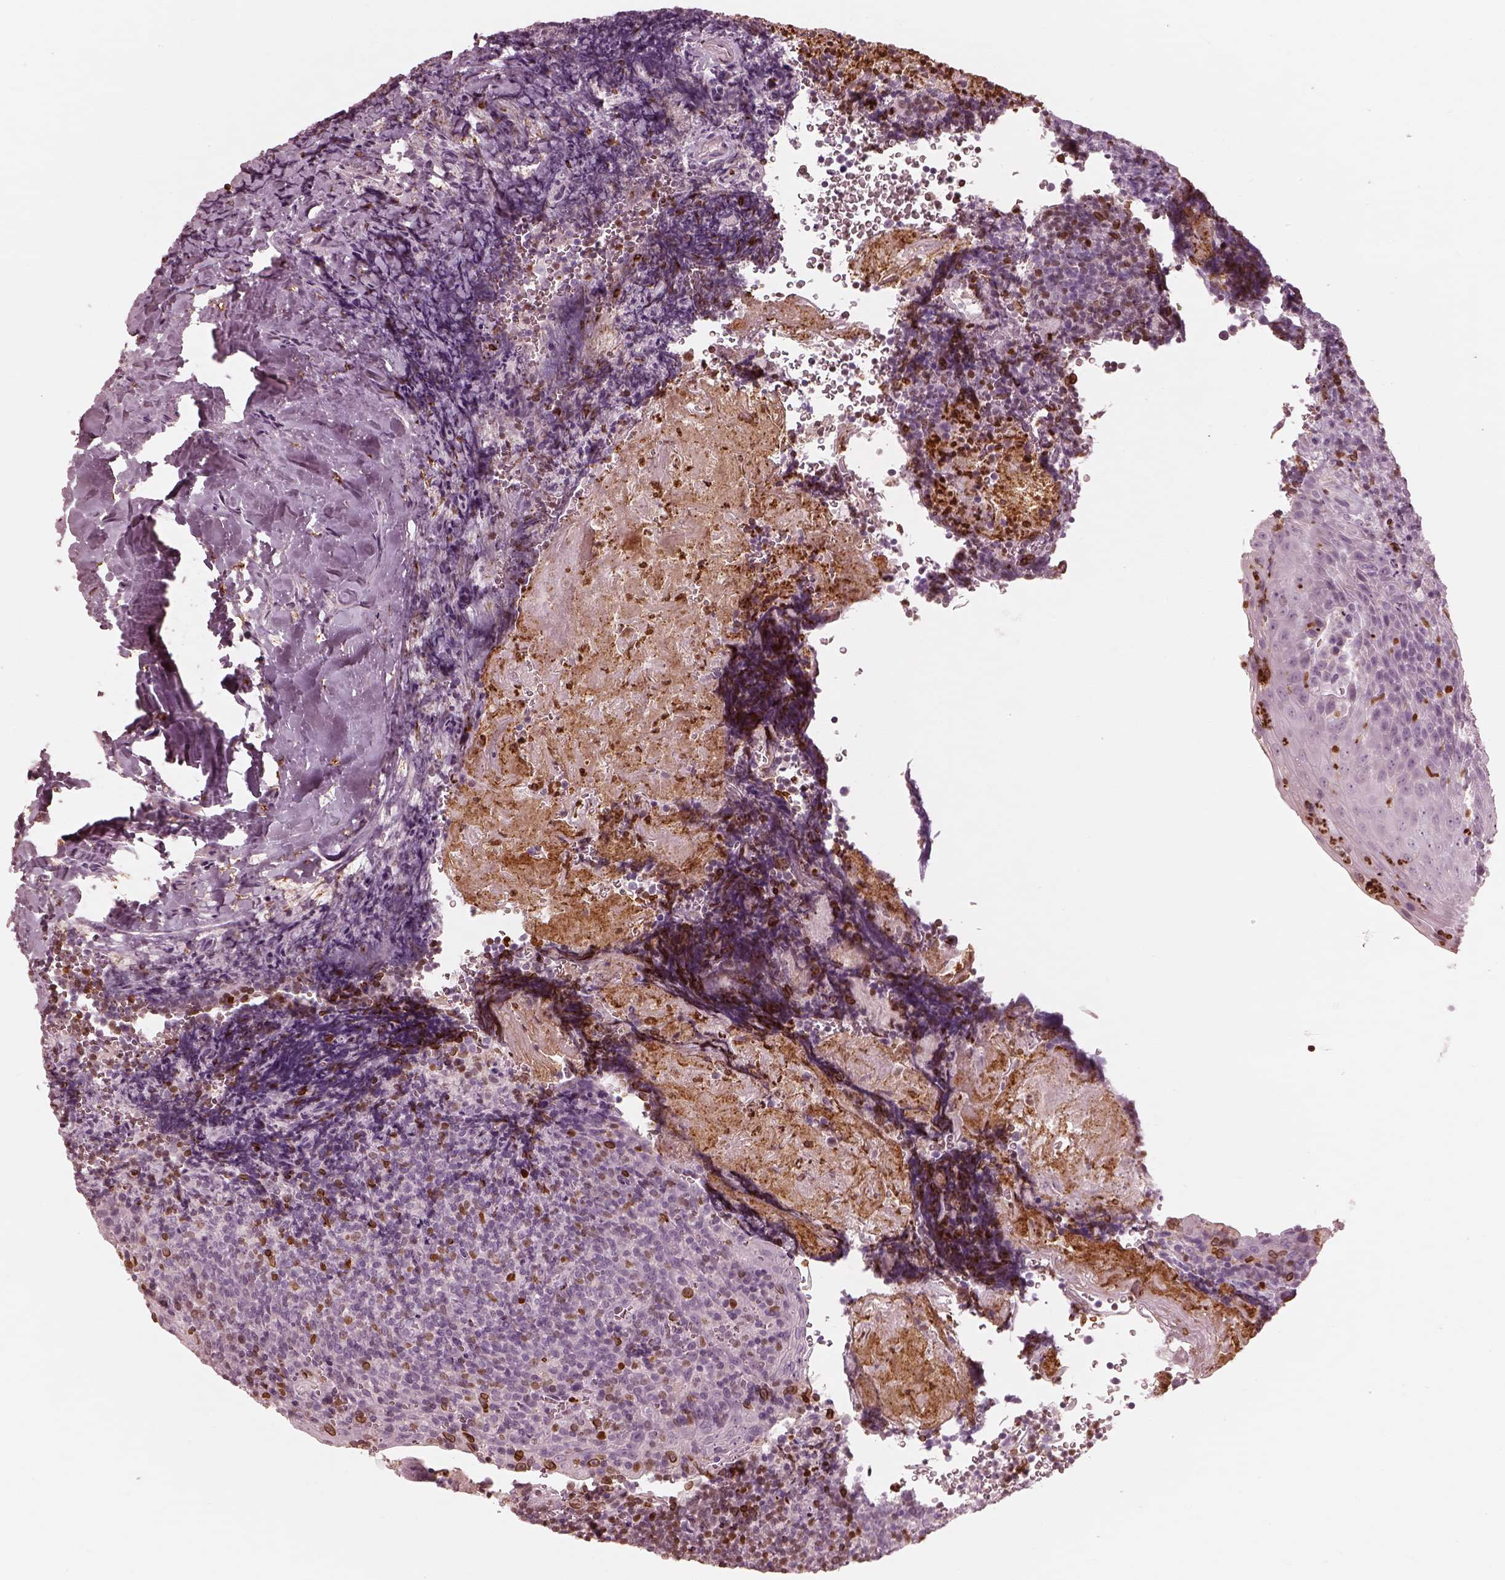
{"staining": {"intensity": "moderate", "quantity": "<25%", "location": "cytoplasmic/membranous,nuclear"}, "tissue": "tonsil", "cell_type": "Germinal center cells", "image_type": "normal", "snomed": [{"axis": "morphology", "description": "Normal tissue, NOS"}, {"axis": "morphology", "description": "Inflammation, NOS"}, {"axis": "topography", "description": "Tonsil"}], "caption": "High-power microscopy captured an immunohistochemistry (IHC) micrograph of normal tonsil, revealing moderate cytoplasmic/membranous,nuclear positivity in about <25% of germinal center cells.", "gene": "ALOX5", "patient": {"sex": "female", "age": 31}}